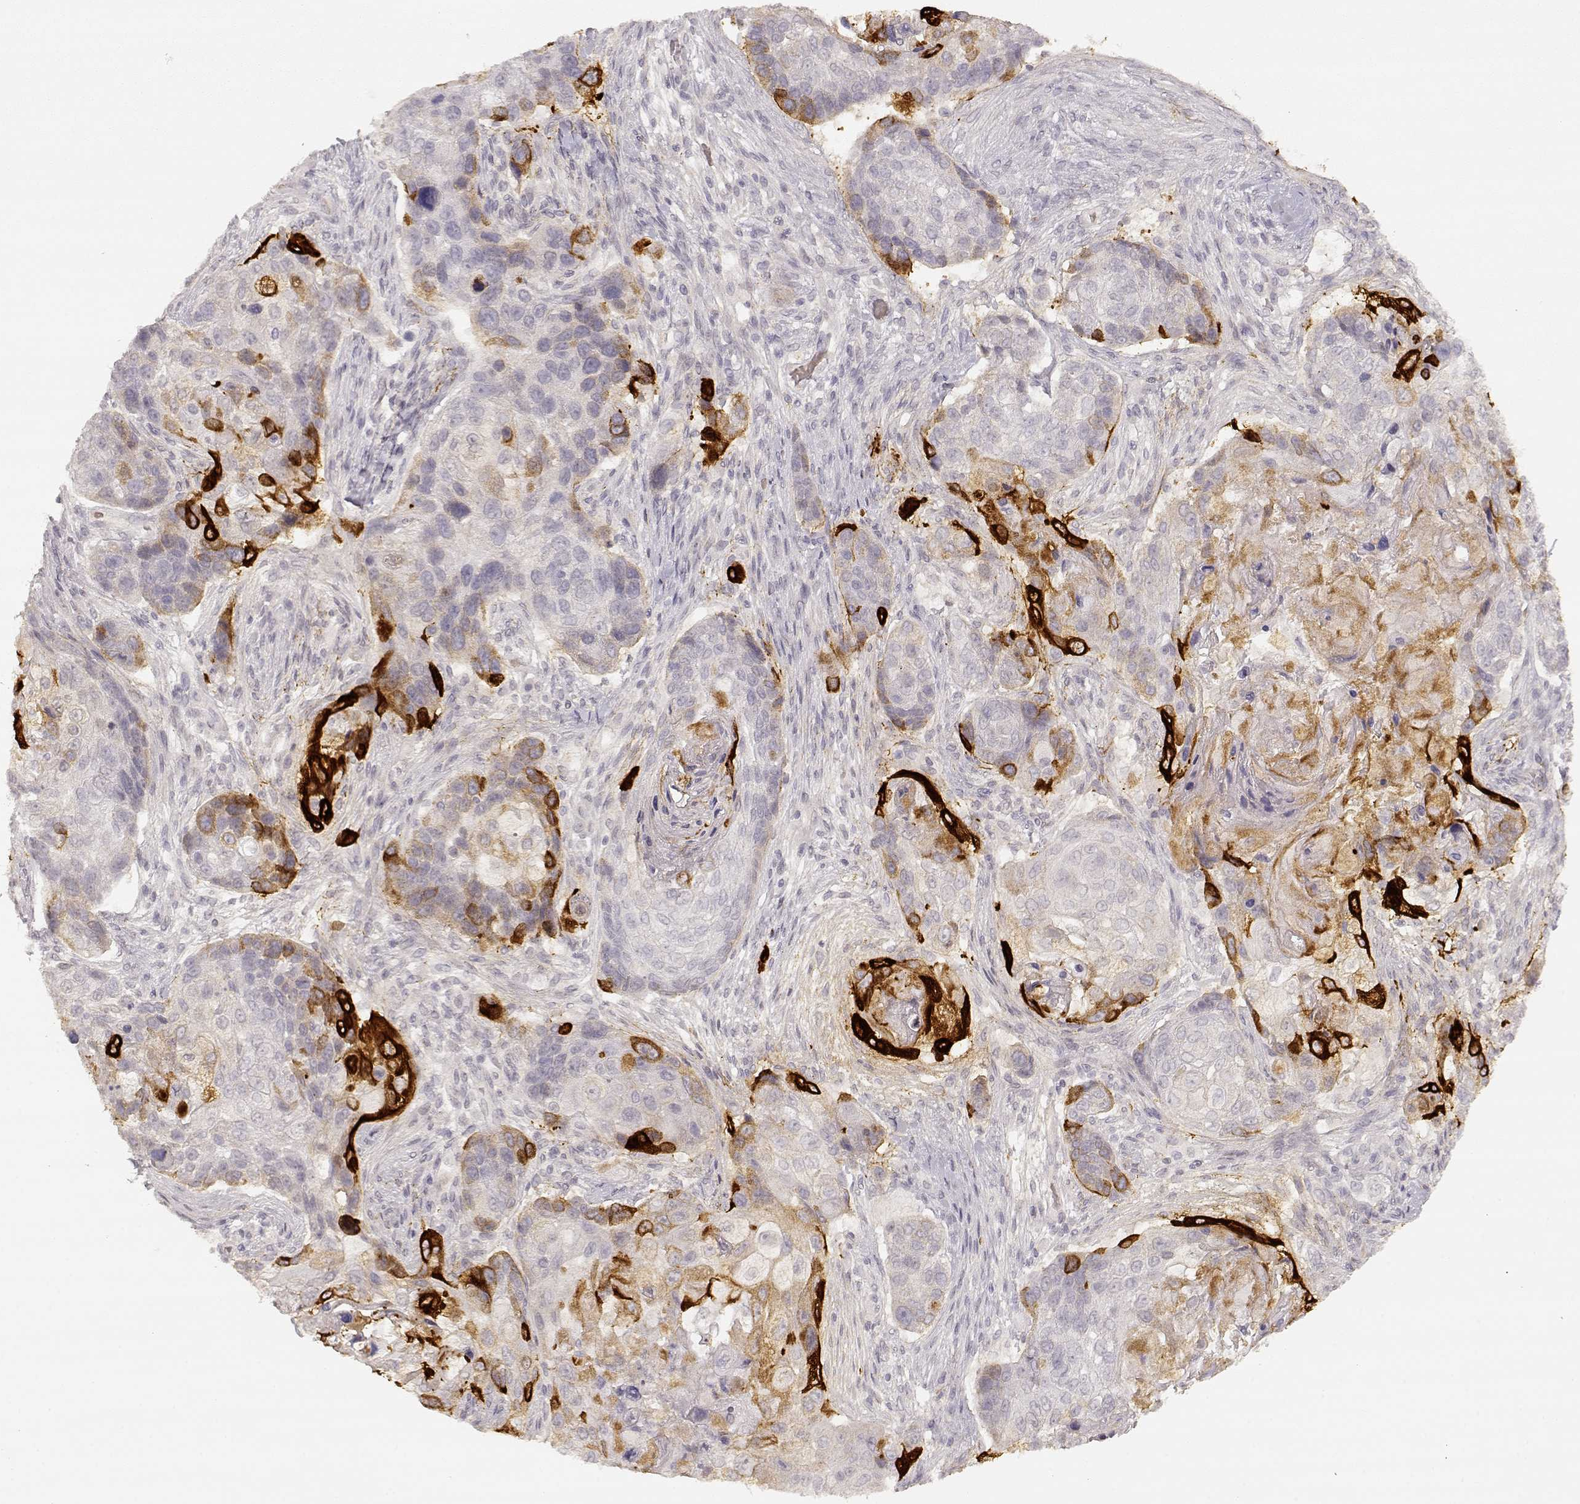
{"staining": {"intensity": "strong", "quantity": "<25%", "location": "cytoplasmic/membranous"}, "tissue": "lung cancer", "cell_type": "Tumor cells", "image_type": "cancer", "snomed": [{"axis": "morphology", "description": "Squamous cell carcinoma, NOS"}, {"axis": "topography", "description": "Lung"}], "caption": "Immunohistochemistry (IHC) staining of lung cancer (squamous cell carcinoma), which displays medium levels of strong cytoplasmic/membranous positivity in approximately <25% of tumor cells indicating strong cytoplasmic/membranous protein staining. The staining was performed using DAB (3,3'-diaminobenzidine) (brown) for protein detection and nuclei were counterstained in hematoxylin (blue).", "gene": "LAMC2", "patient": {"sex": "male", "age": 69}}